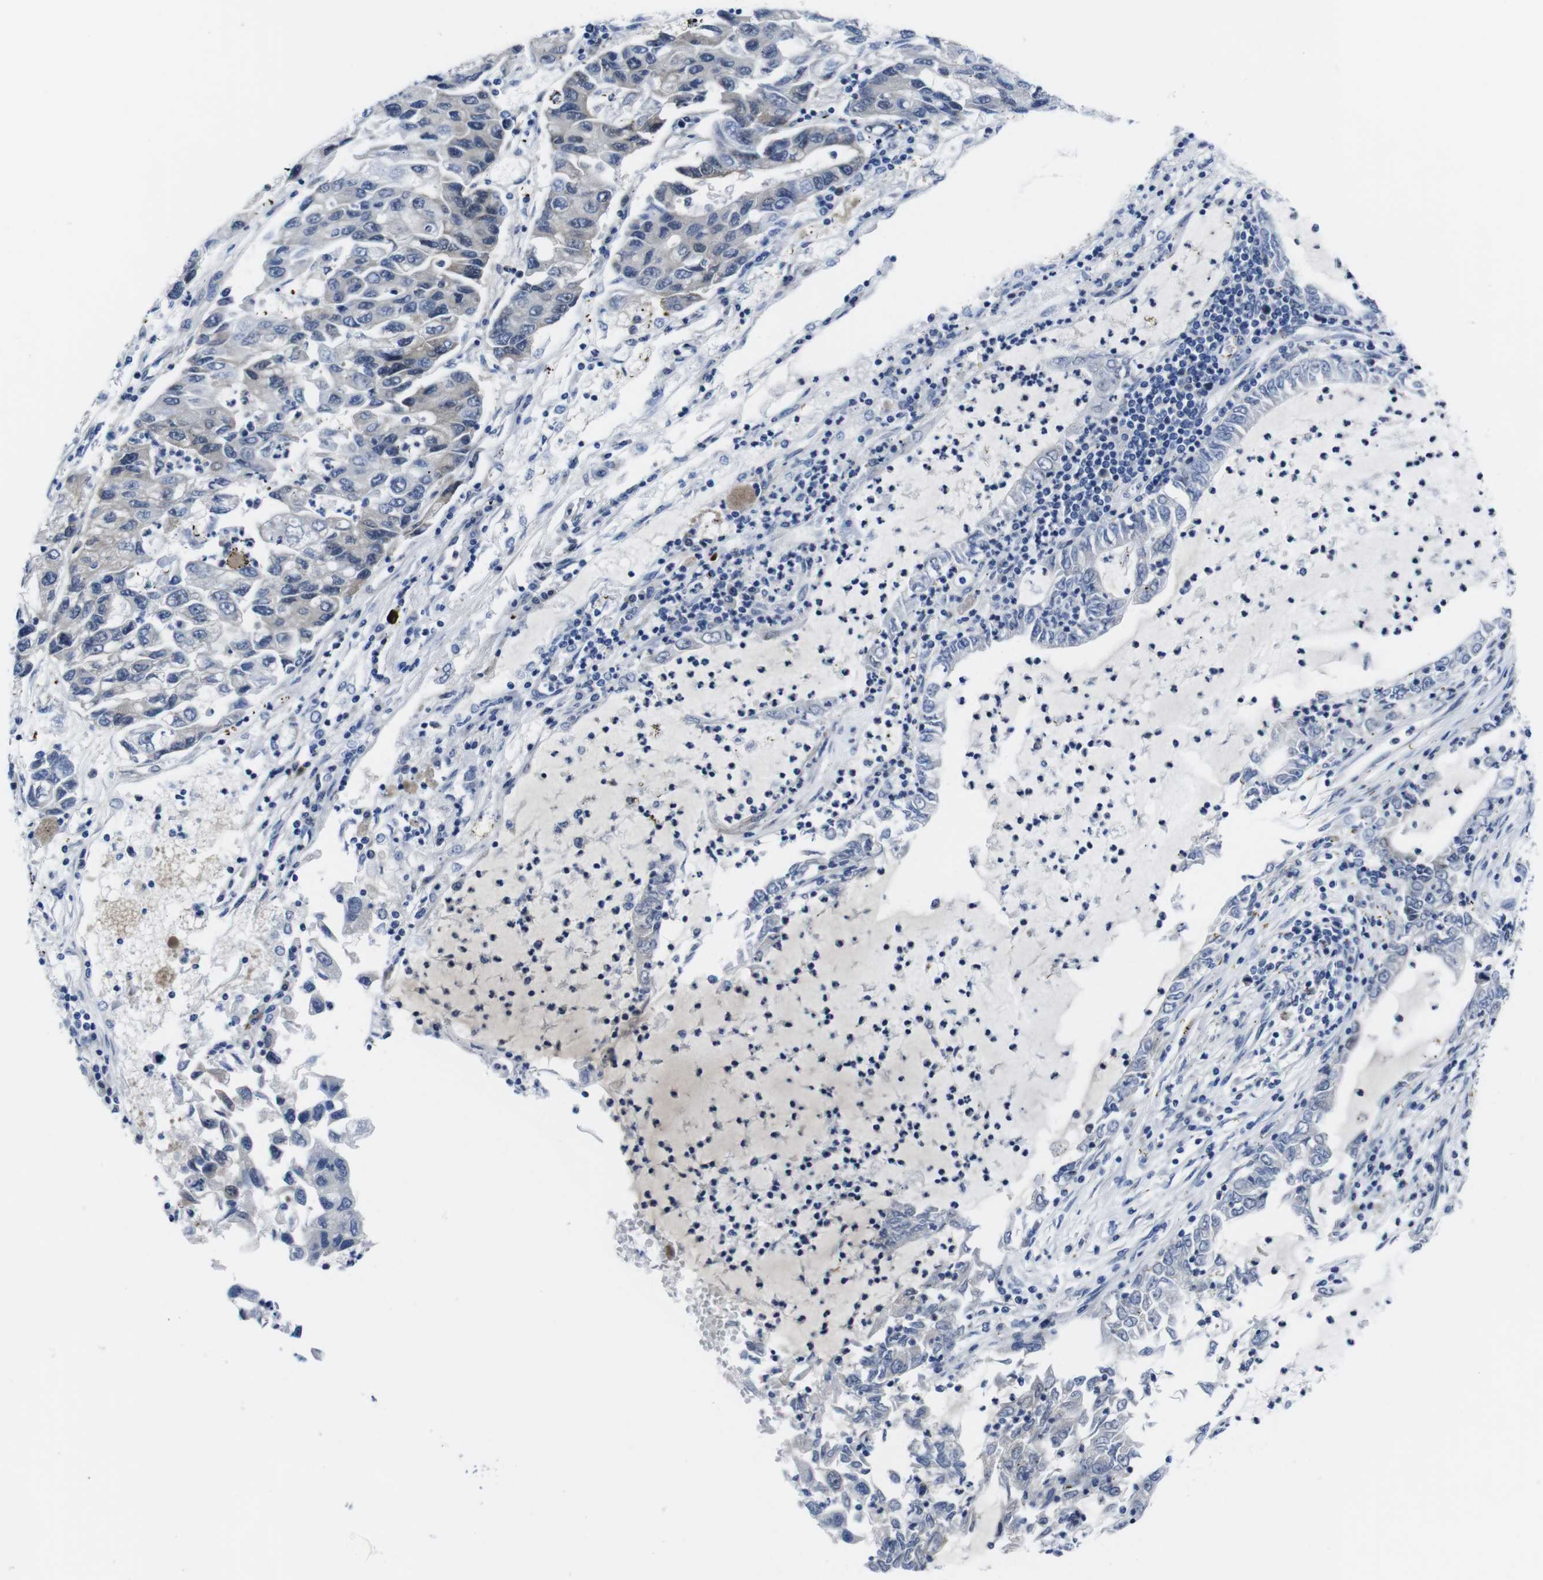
{"staining": {"intensity": "weak", "quantity": "<25%", "location": "cytoplasmic/membranous"}, "tissue": "lung cancer", "cell_type": "Tumor cells", "image_type": "cancer", "snomed": [{"axis": "morphology", "description": "Adenocarcinoma, NOS"}, {"axis": "topography", "description": "Lung"}], "caption": "Image shows no significant protein staining in tumor cells of adenocarcinoma (lung).", "gene": "EIF4A1", "patient": {"sex": "female", "age": 51}}